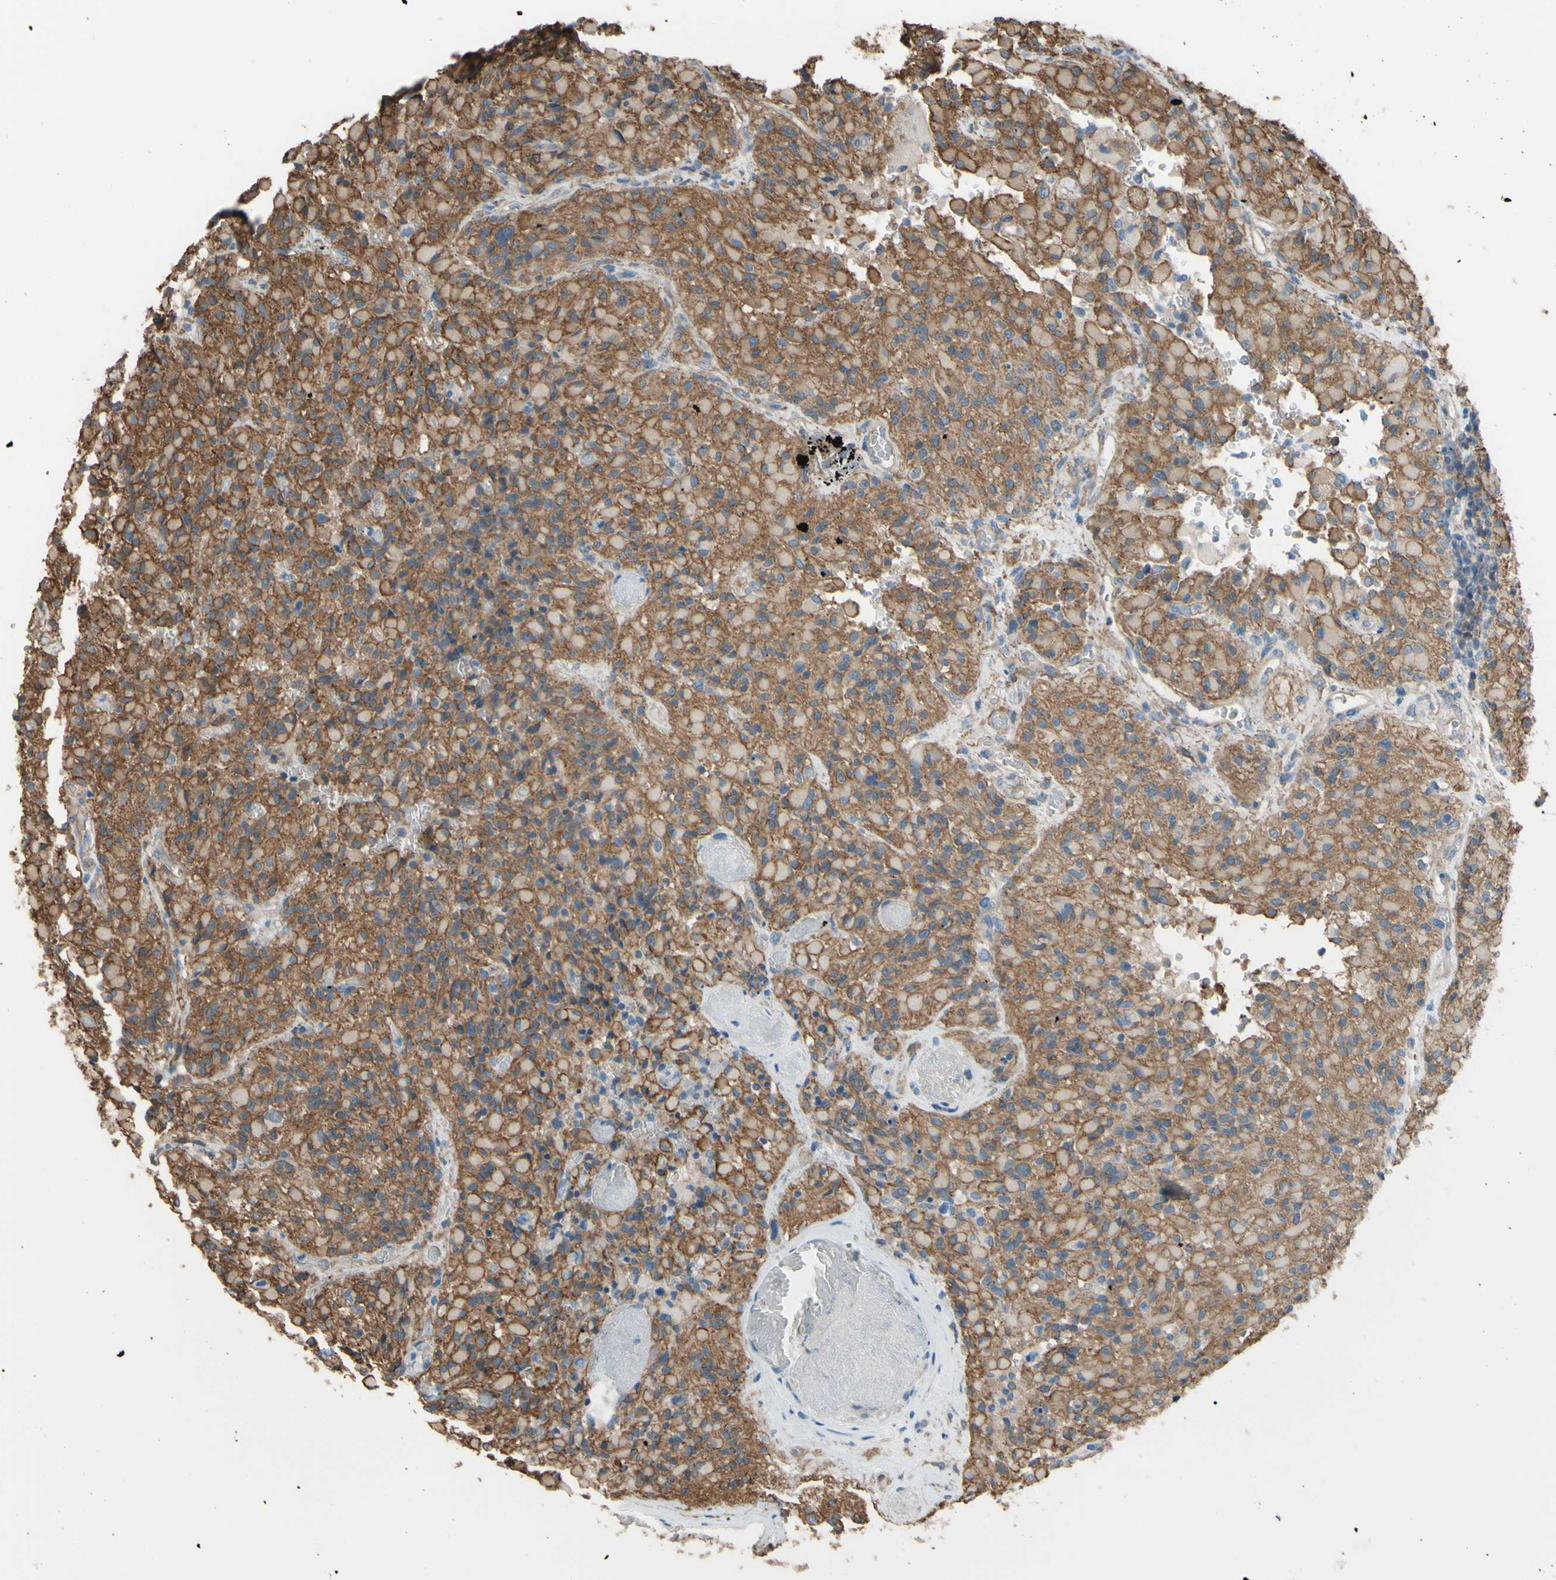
{"staining": {"intensity": "negative", "quantity": "none", "location": "none"}, "tissue": "glioma", "cell_type": "Tumor cells", "image_type": "cancer", "snomed": [{"axis": "morphology", "description": "Glioma, malignant, High grade"}, {"axis": "topography", "description": "Brain"}], "caption": "The histopathology image displays no staining of tumor cells in glioma.", "gene": "ADD1", "patient": {"sex": "male", "age": 71}}